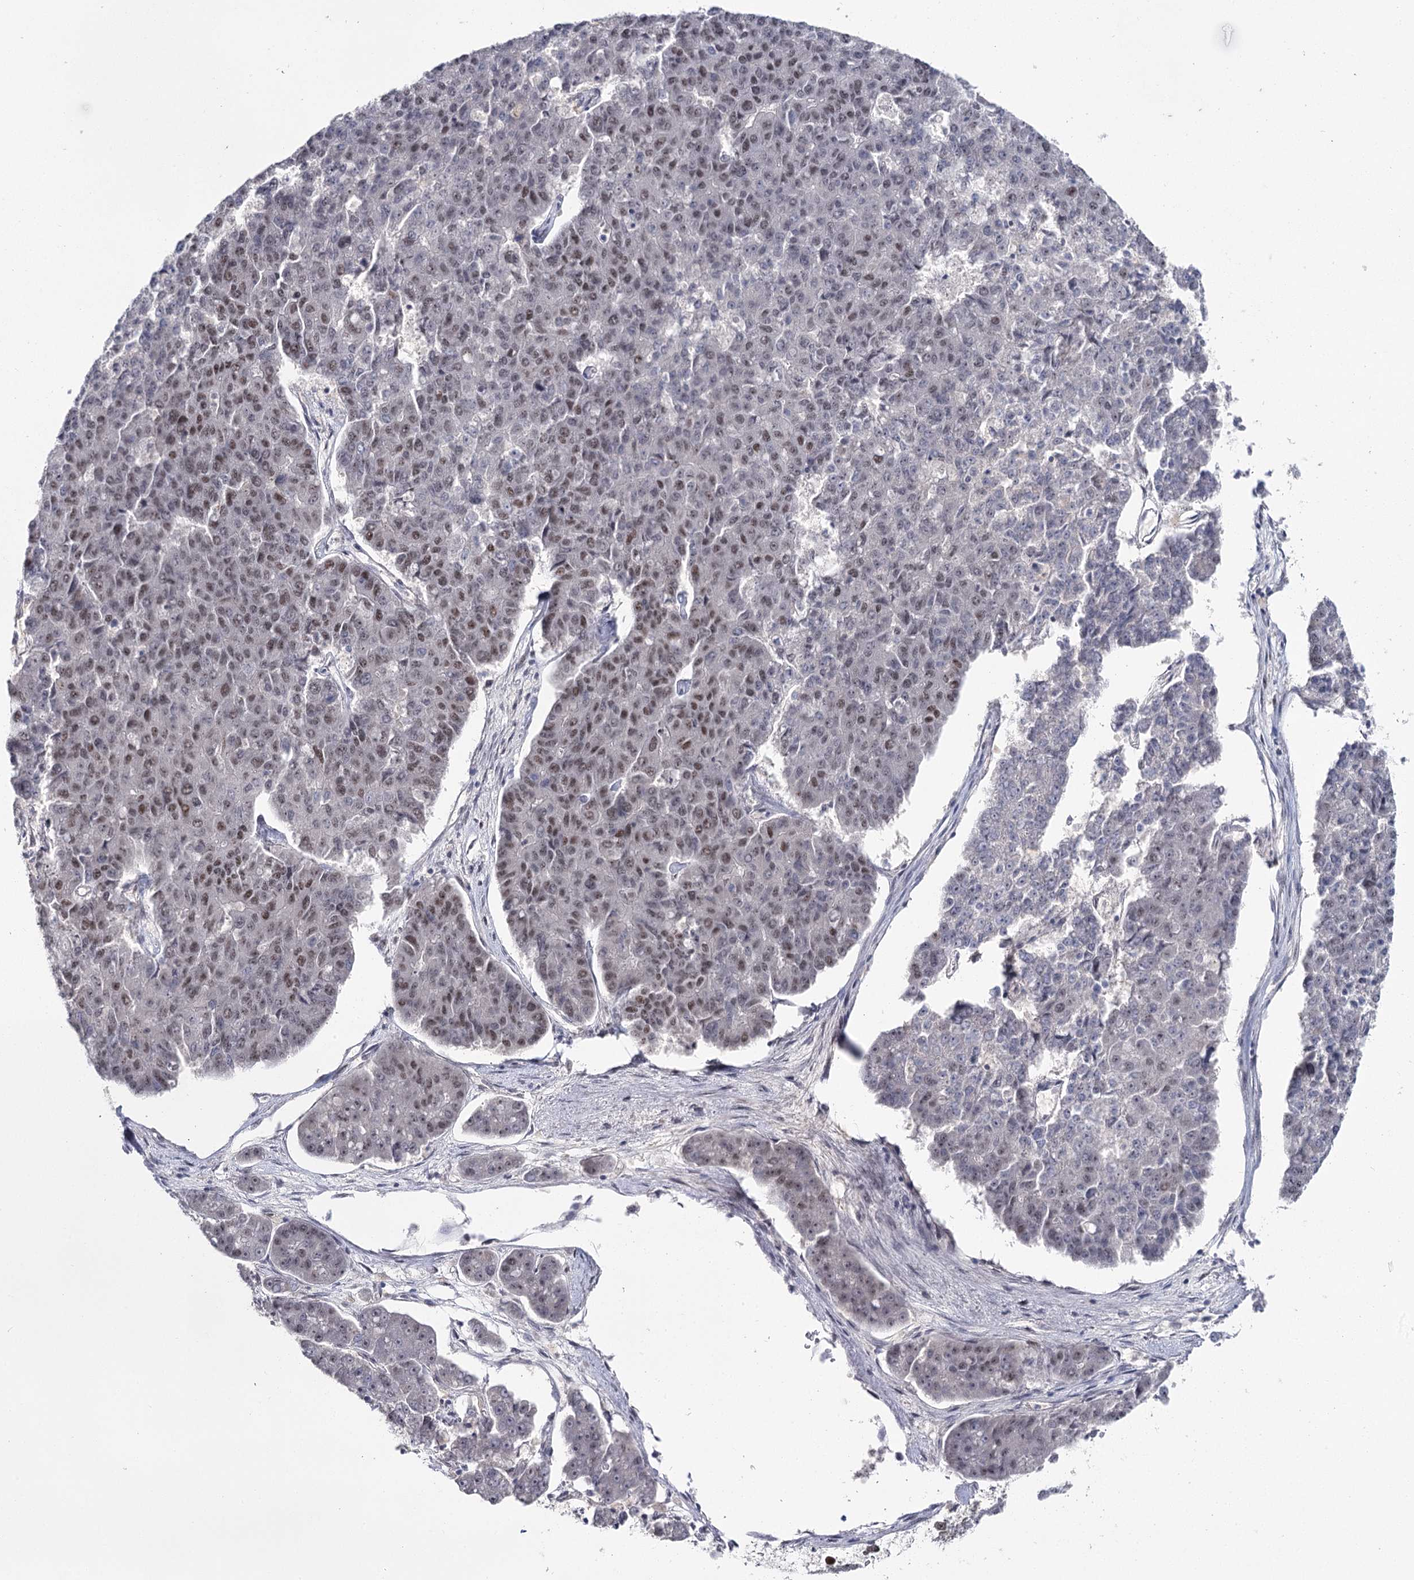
{"staining": {"intensity": "moderate", "quantity": "25%-75%", "location": "nuclear"}, "tissue": "pancreatic cancer", "cell_type": "Tumor cells", "image_type": "cancer", "snomed": [{"axis": "morphology", "description": "Adenocarcinoma, NOS"}, {"axis": "topography", "description": "Pancreas"}], "caption": "Protein staining of pancreatic cancer (adenocarcinoma) tissue demonstrates moderate nuclear positivity in approximately 25%-75% of tumor cells.", "gene": "SCAF8", "patient": {"sex": "male", "age": 50}}